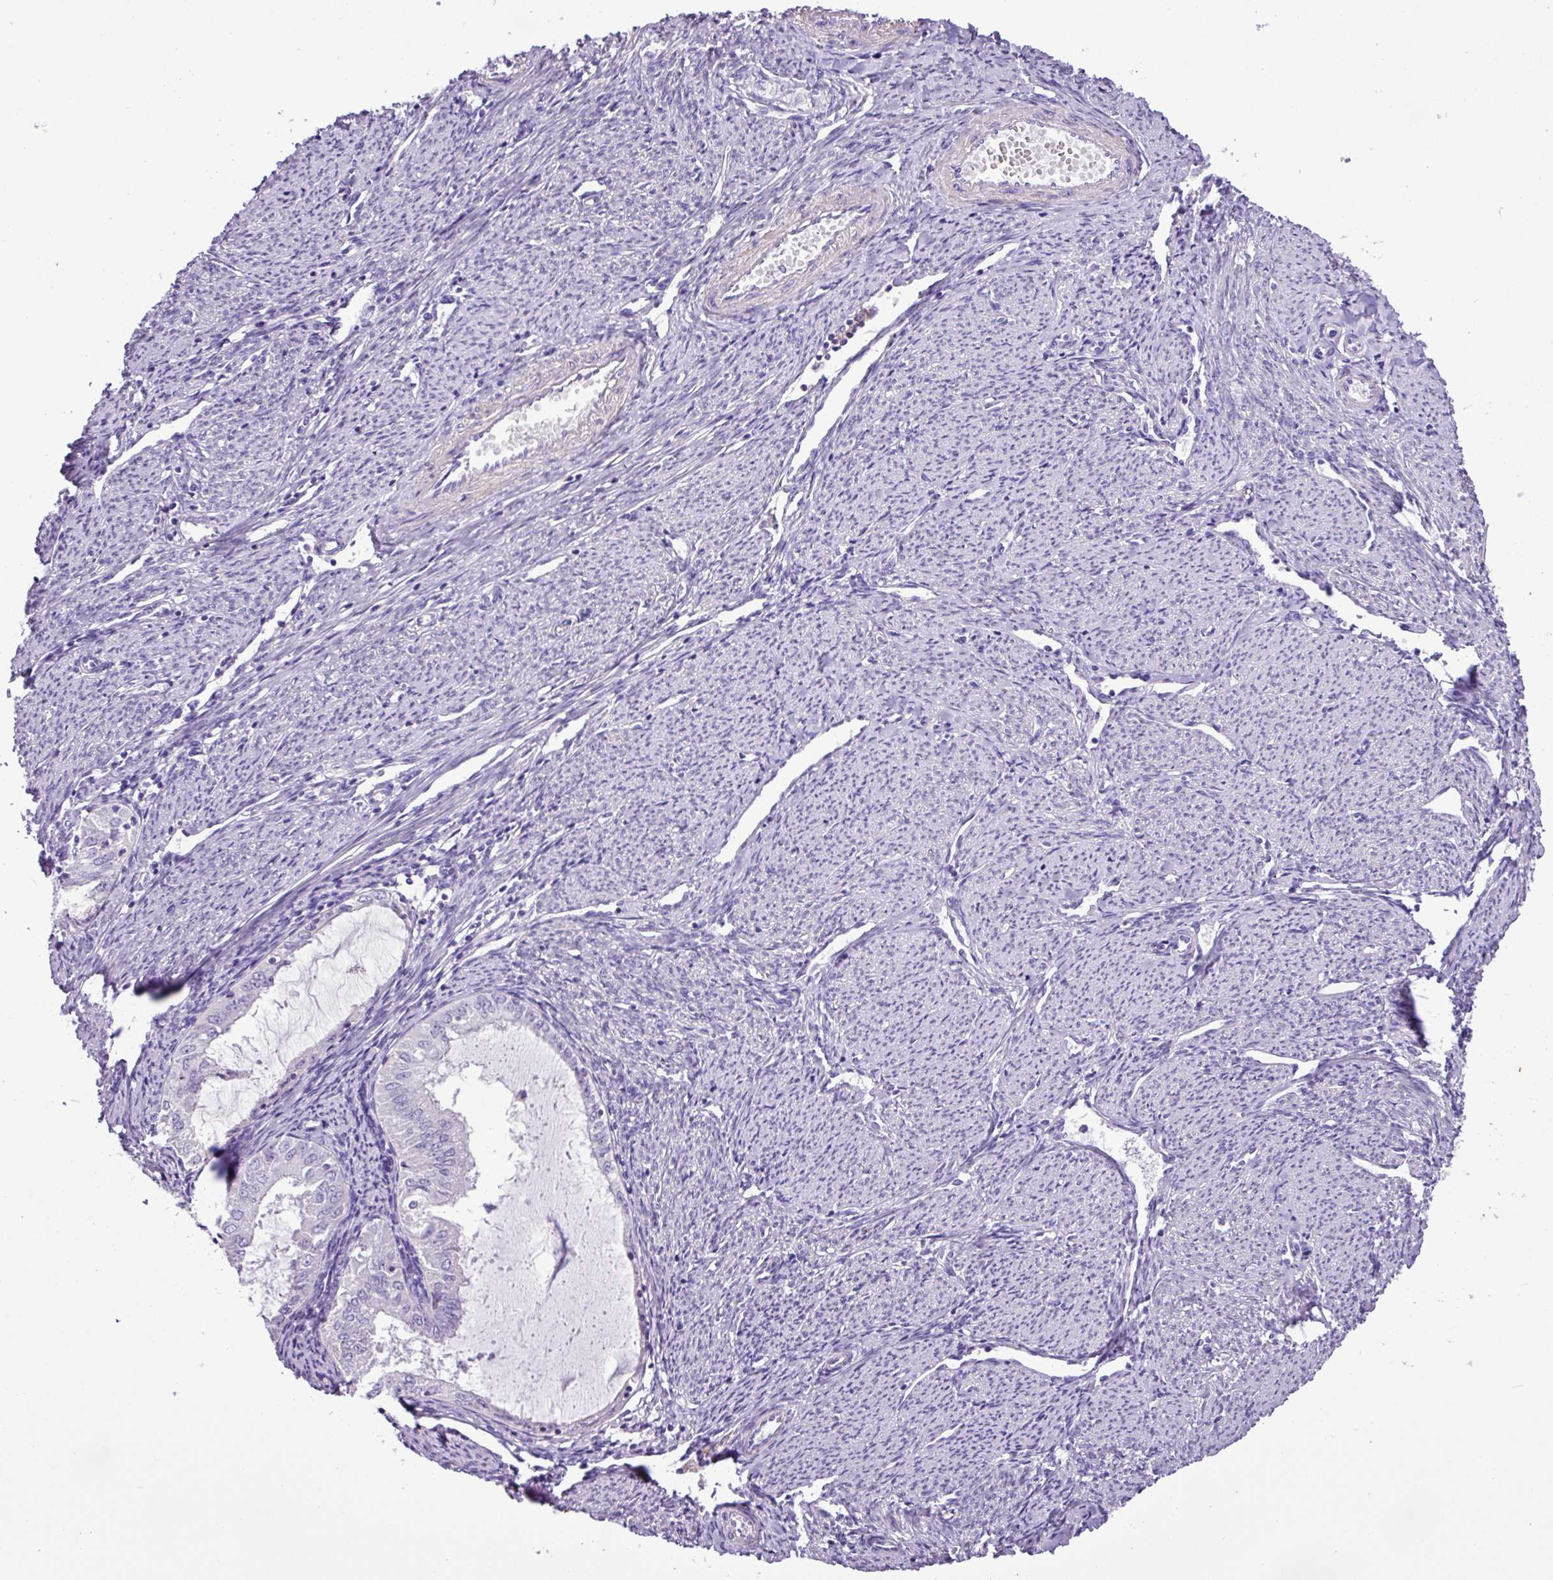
{"staining": {"intensity": "negative", "quantity": "none", "location": "none"}, "tissue": "endometrial cancer", "cell_type": "Tumor cells", "image_type": "cancer", "snomed": [{"axis": "morphology", "description": "Adenocarcinoma, NOS"}, {"axis": "topography", "description": "Endometrium"}], "caption": "Tumor cells are negative for protein expression in human adenocarcinoma (endometrial).", "gene": "ZNF334", "patient": {"sex": "female", "age": 70}}